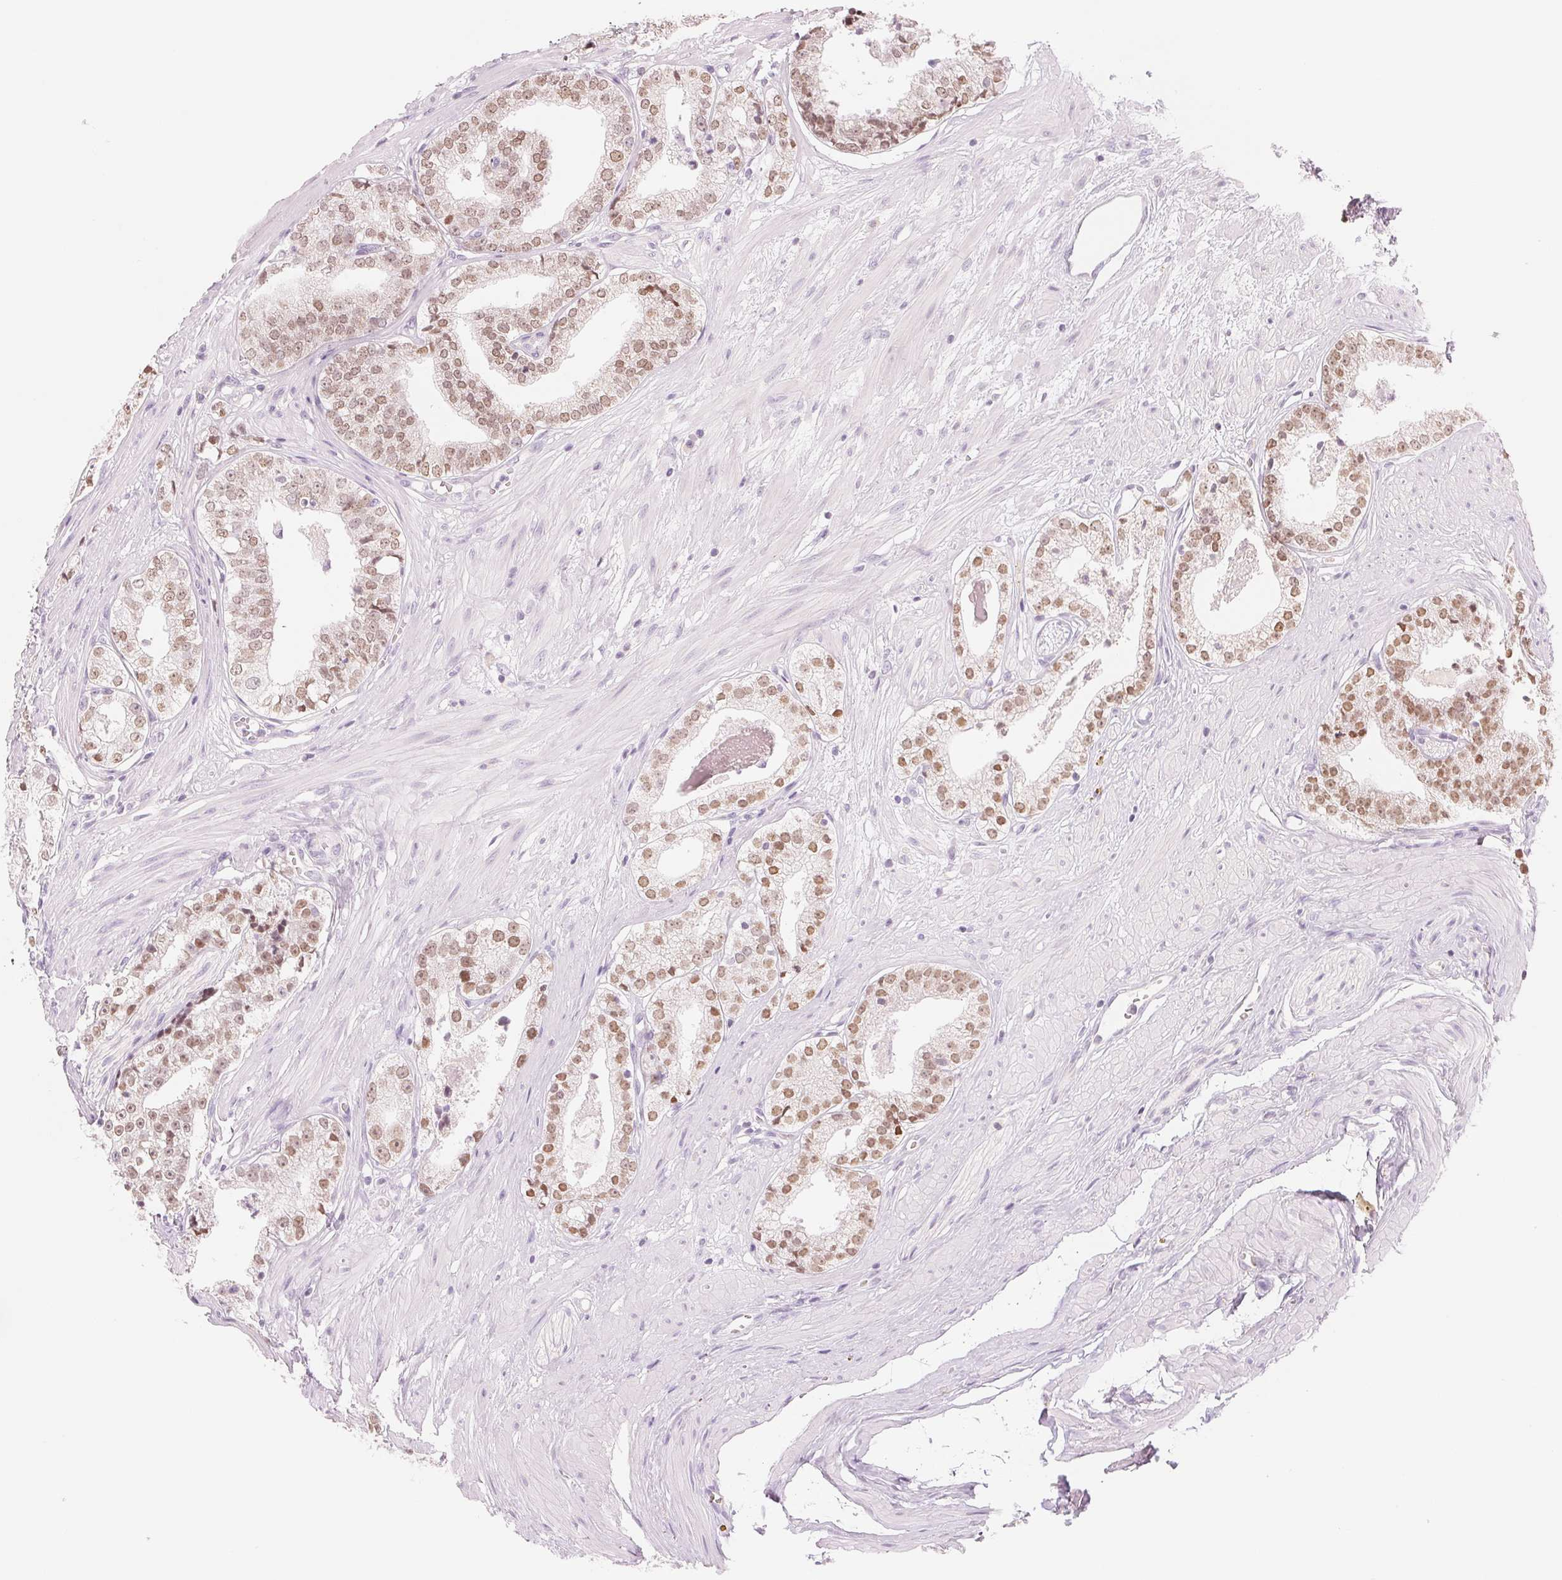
{"staining": {"intensity": "moderate", "quantity": ">75%", "location": "nuclear"}, "tissue": "prostate cancer", "cell_type": "Tumor cells", "image_type": "cancer", "snomed": [{"axis": "morphology", "description": "Adenocarcinoma, Low grade"}, {"axis": "topography", "description": "Prostate"}], "caption": "IHC photomicrograph of neoplastic tissue: prostate cancer stained using IHC displays medium levels of moderate protein expression localized specifically in the nuclear of tumor cells, appearing as a nuclear brown color.", "gene": "HOXB13", "patient": {"sex": "male", "age": 60}}